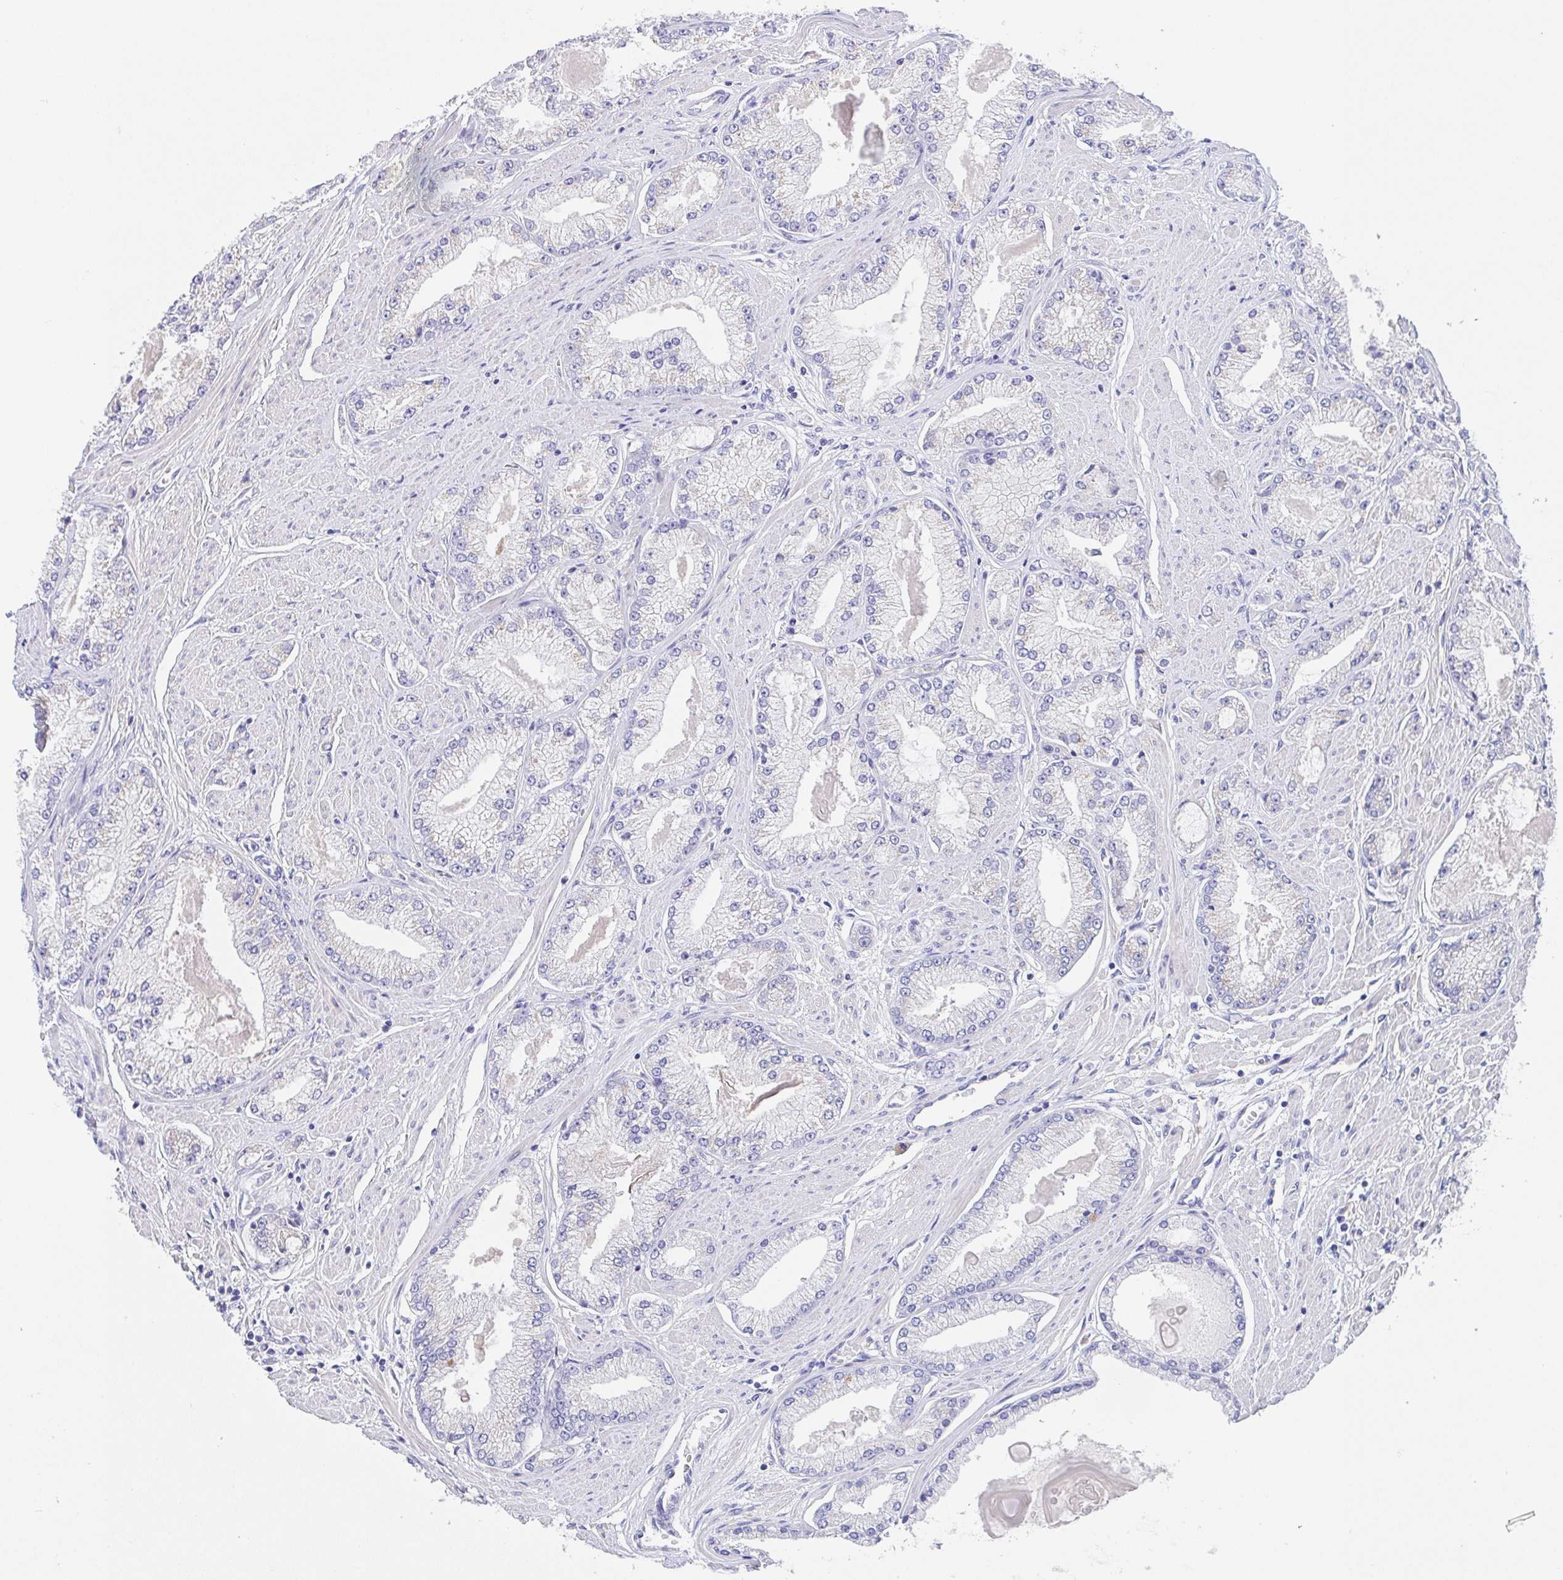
{"staining": {"intensity": "moderate", "quantity": "<25%", "location": "cytoplasmic/membranous"}, "tissue": "prostate cancer", "cell_type": "Tumor cells", "image_type": "cancer", "snomed": [{"axis": "morphology", "description": "Adenocarcinoma, High grade"}, {"axis": "topography", "description": "Prostate"}], "caption": "The photomicrograph displays immunohistochemical staining of prostate cancer (high-grade adenocarcinoma). There is moderate cytoplasmic/membranous expression is identified in about <25% of tumor cells.", "gene": "SCG3", "patient": {"sex": "male", "age": 68}}